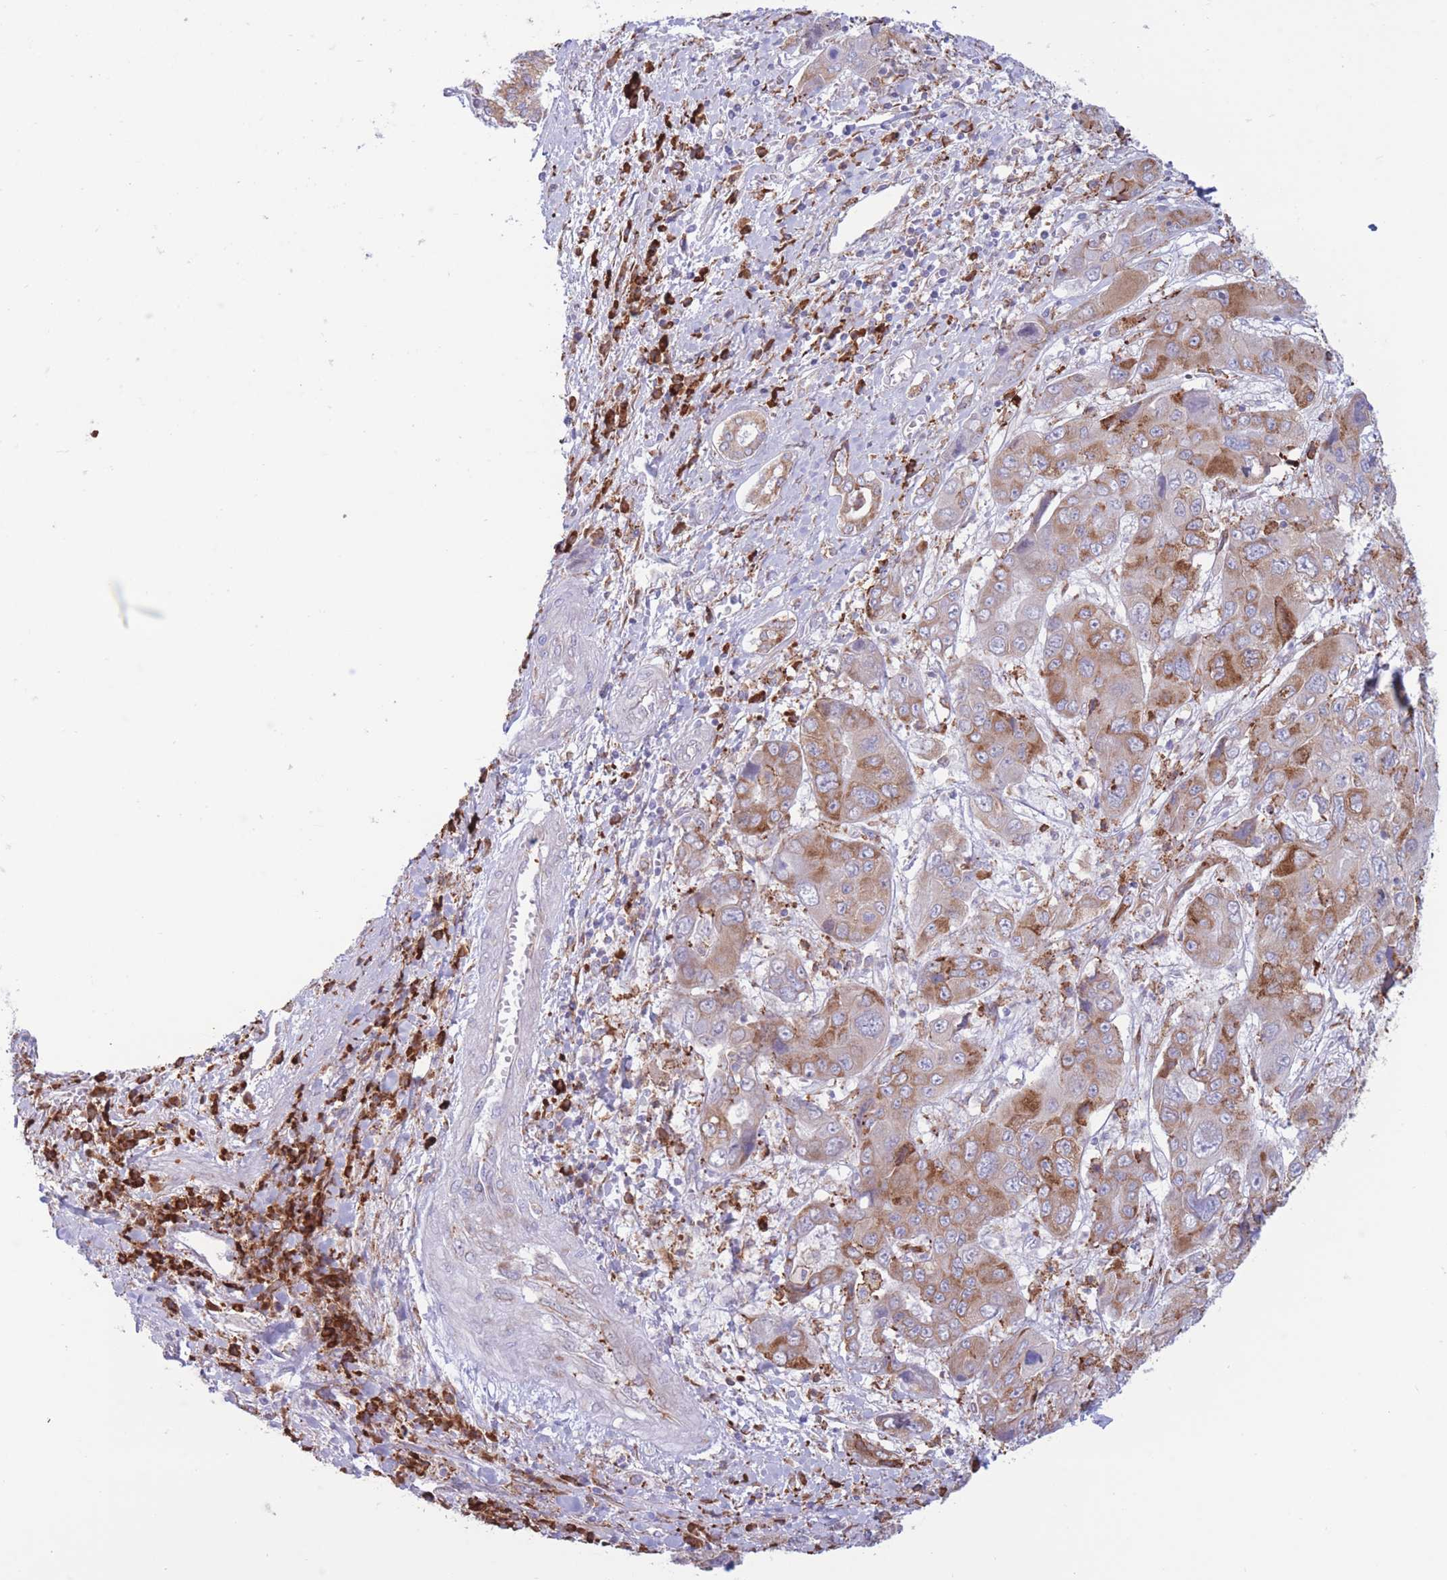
{"staining": {"intensity": "moderate", "quantity": ">75%", "location": "cytoplasmic/membranous"}, "tissue": "liver cancer", "cell_type": "Tumor cells", "image_type": "cancer", "snomed": [{"axis": "morphology", "description": "Cholangiocarcinoma"}, {"axis": "topography", "description": "Liver"}], "caption": "Immunohistochemistry (IHC) of cholangiocarcinoma (liver) exhibits medium levels of moderate cytoplasmic/membranous staining in approximately >75% of tumor cells. (DAB (3,3'-diaminobenzidine) IHC, brown staining for protein, blue staining for nuclei).", "gene": "MYDGF", "patient": {"sex": "male", "age": 67}}